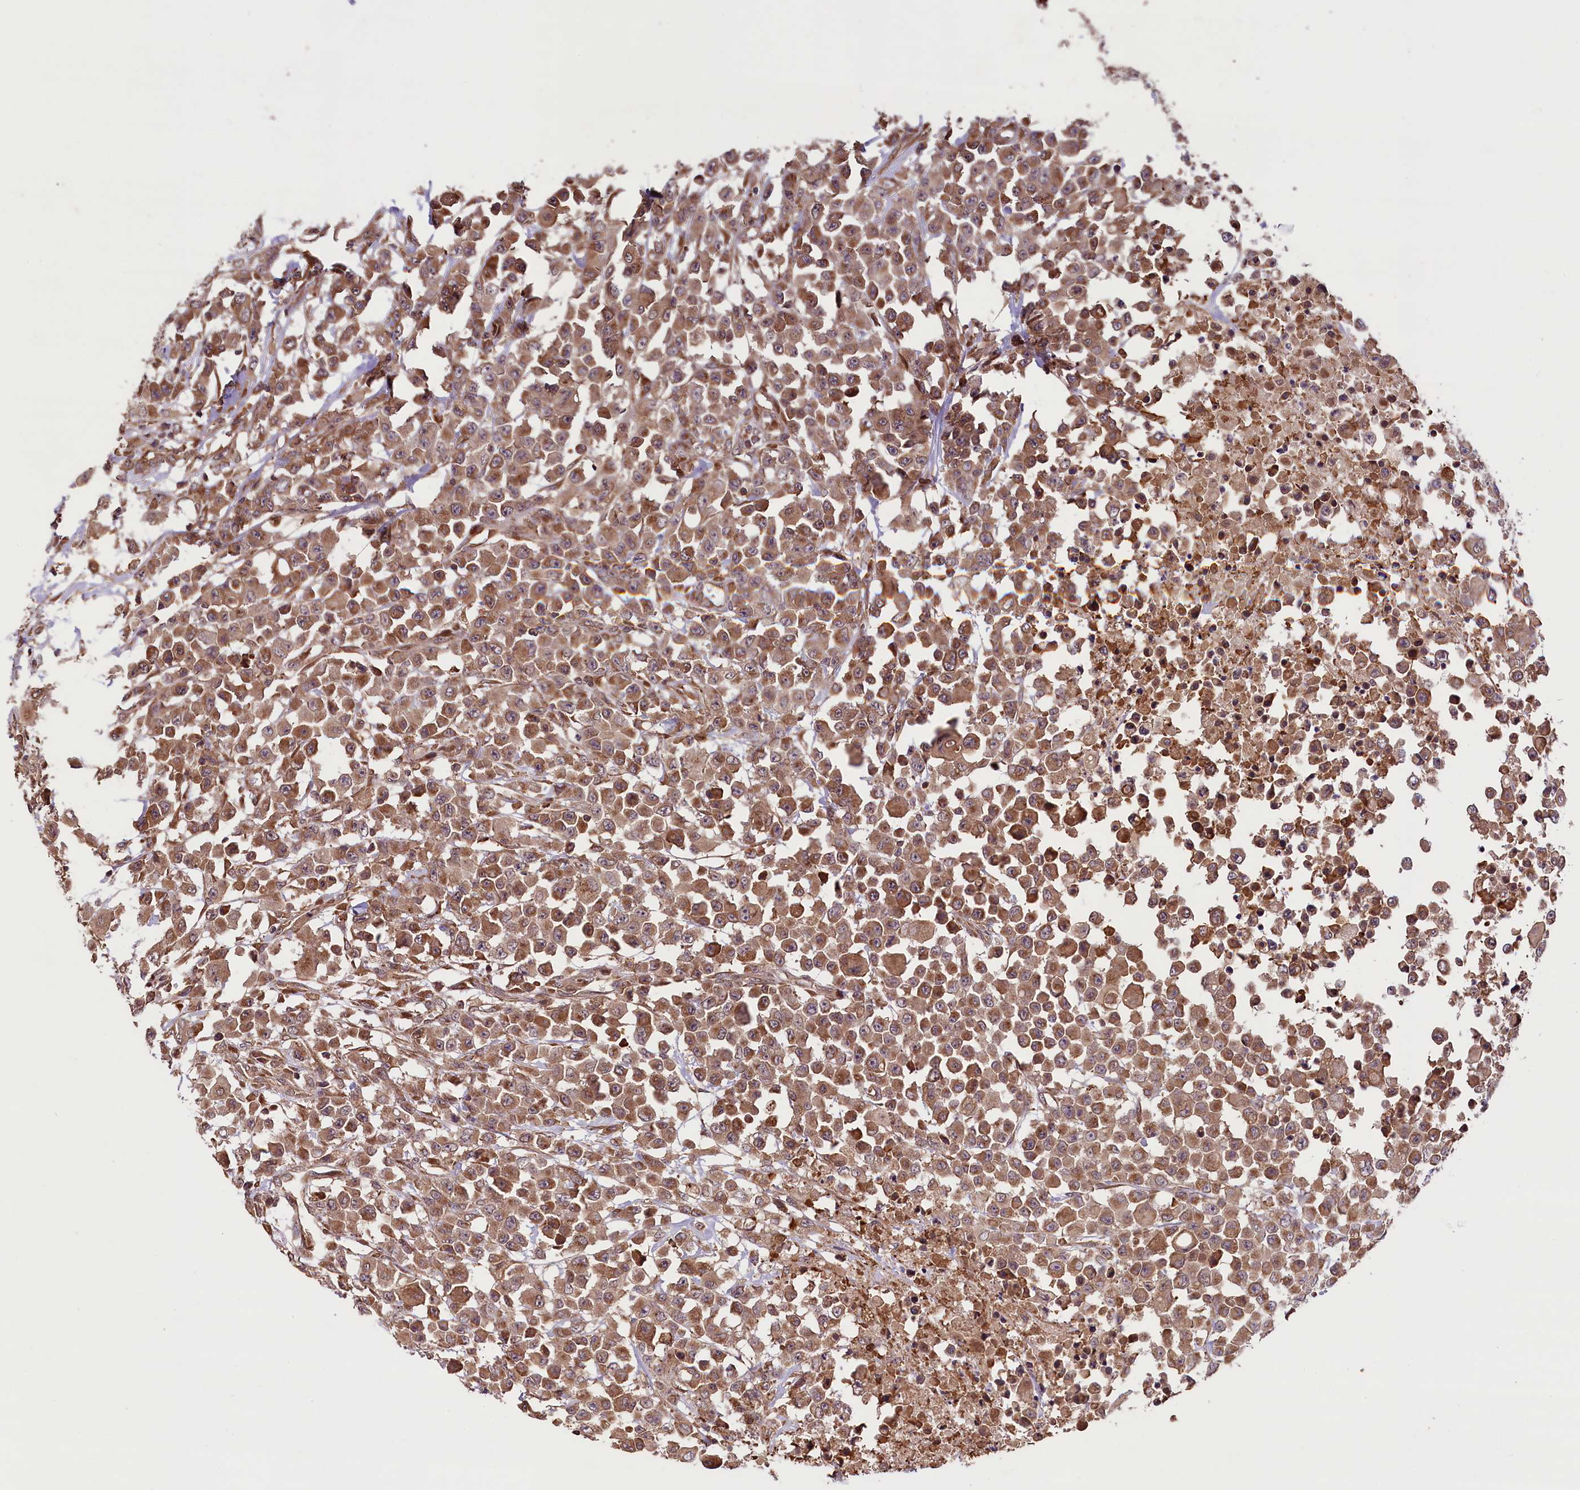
{"staining": {"intensity": "moderate", "quantity": ">75%", "location": "cytoplasmic/membranous"}, "tissue": "colorectal cancer", "cell_type": "Tumor cells", "image_type": "cancer", "snomed": [{"axis": "morphology", "description": "Adenocarcinoma, NOS"}, {"axis": "topography", "description": "Colon"}], "caption": "An immunohistochemistry (IHC) image of neoplastic tissue is shown. Protein staining in brown labels moderate cytoplasmic/membranous positivity in colorectal adenocarcinoma within tumor cells. The protein of interest is shown in brown color, while the nuclei are stained blue.", "gene": "HDAC5", "patient": {"sex": "male", "age": 51}}